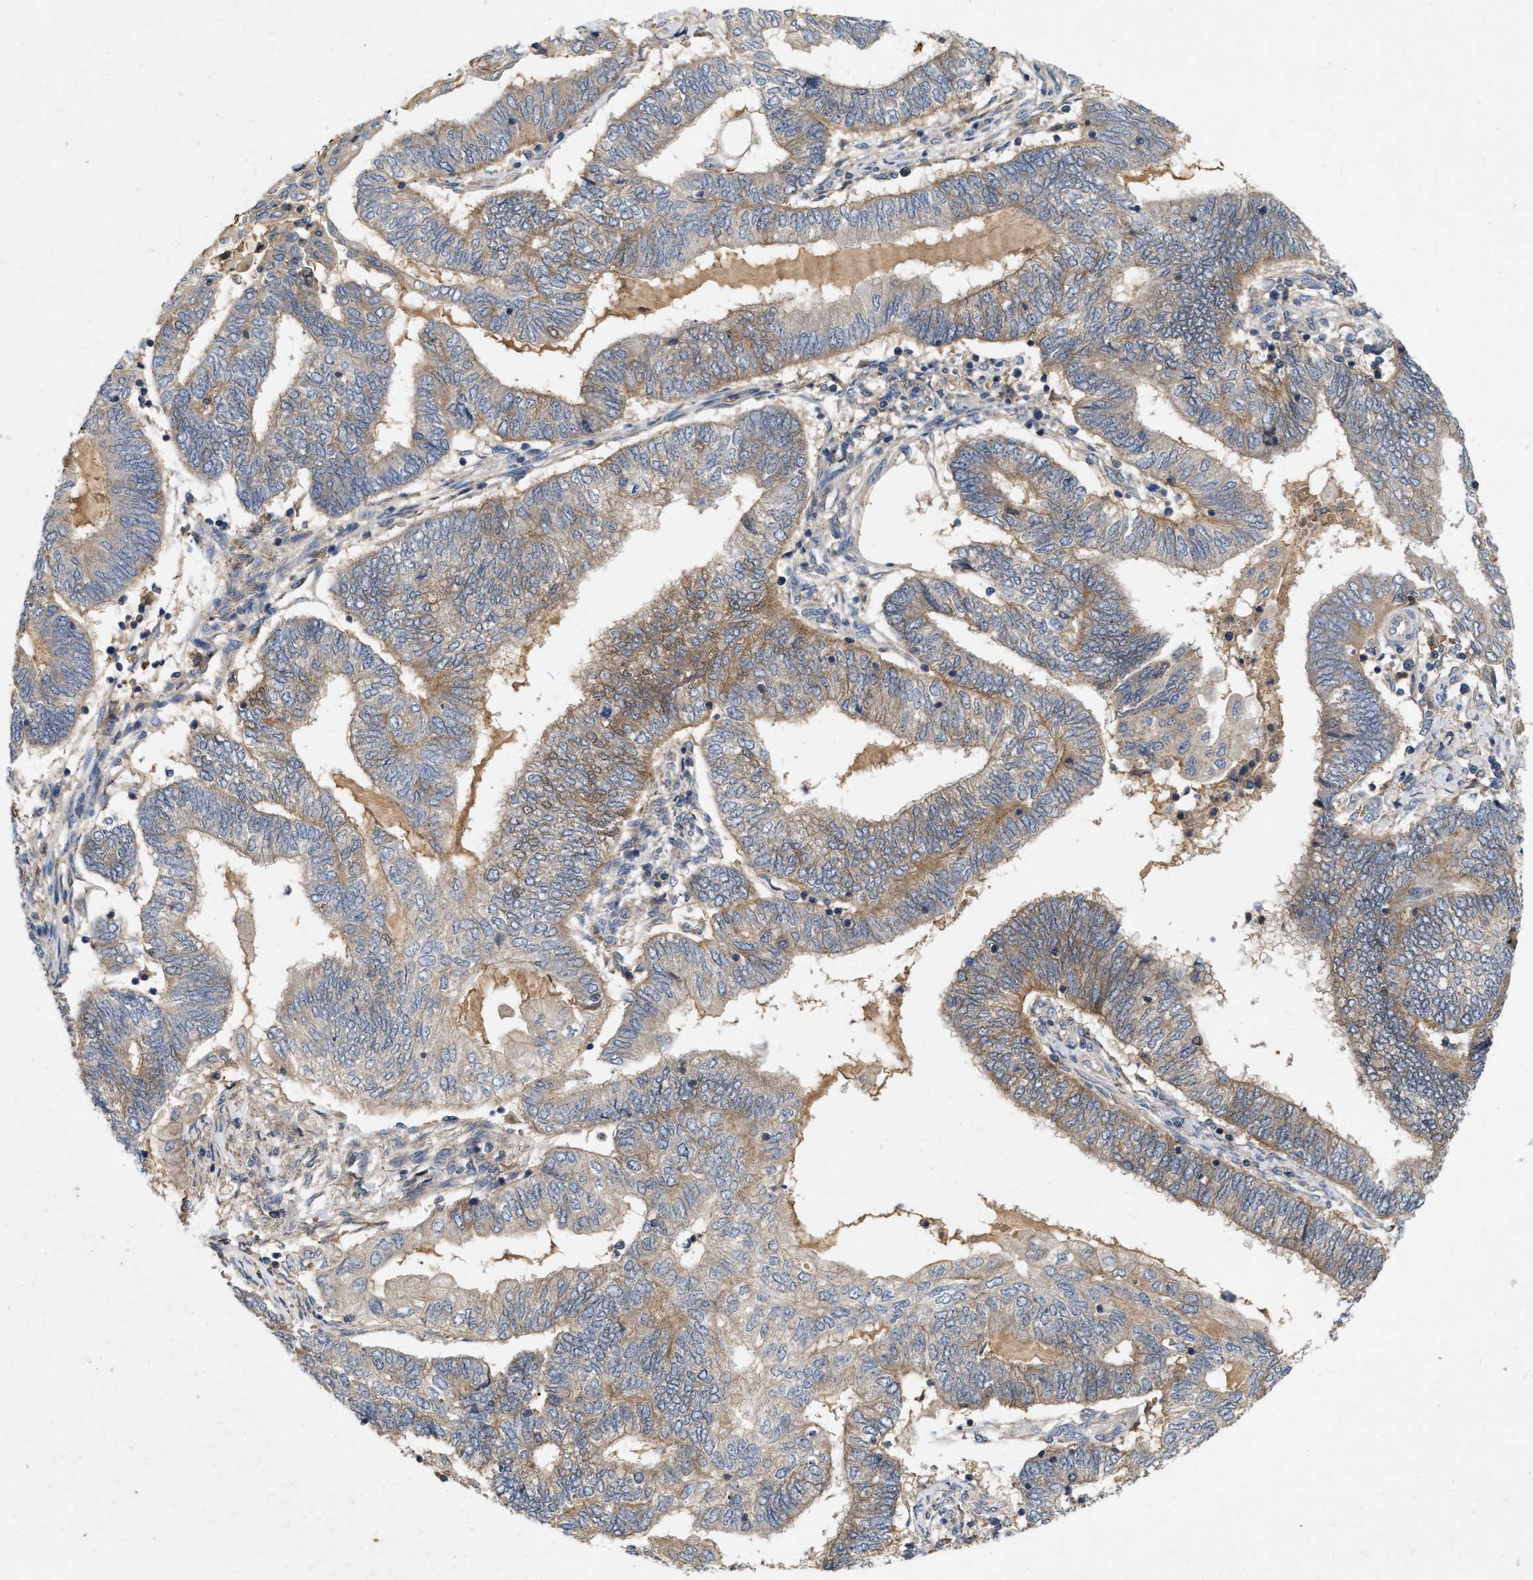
{"staining": {"intensity": "moderate", "quantity": "<25%", "location": "cytoplasmic/membranous"}, "tissue": "endometrial cancer", "cell_type": "Tumor cells", "image_type": "cancer", "snomed": [{"axis": "morphology", "description": "Adenocarcinoma, NOS"}, {"axis": "topography", "description": "Uterus"}, {"axis": "topography", "description": "Endometrium"}], "caption": "Protein analysis of endometrial adenocarcinoma tissue exhibits moderate cytoplasmic/membranous expression in approximately <25% of tumor cells.", "gene": "LPAR2", "patient": {"sex": "female", "age": 70}}